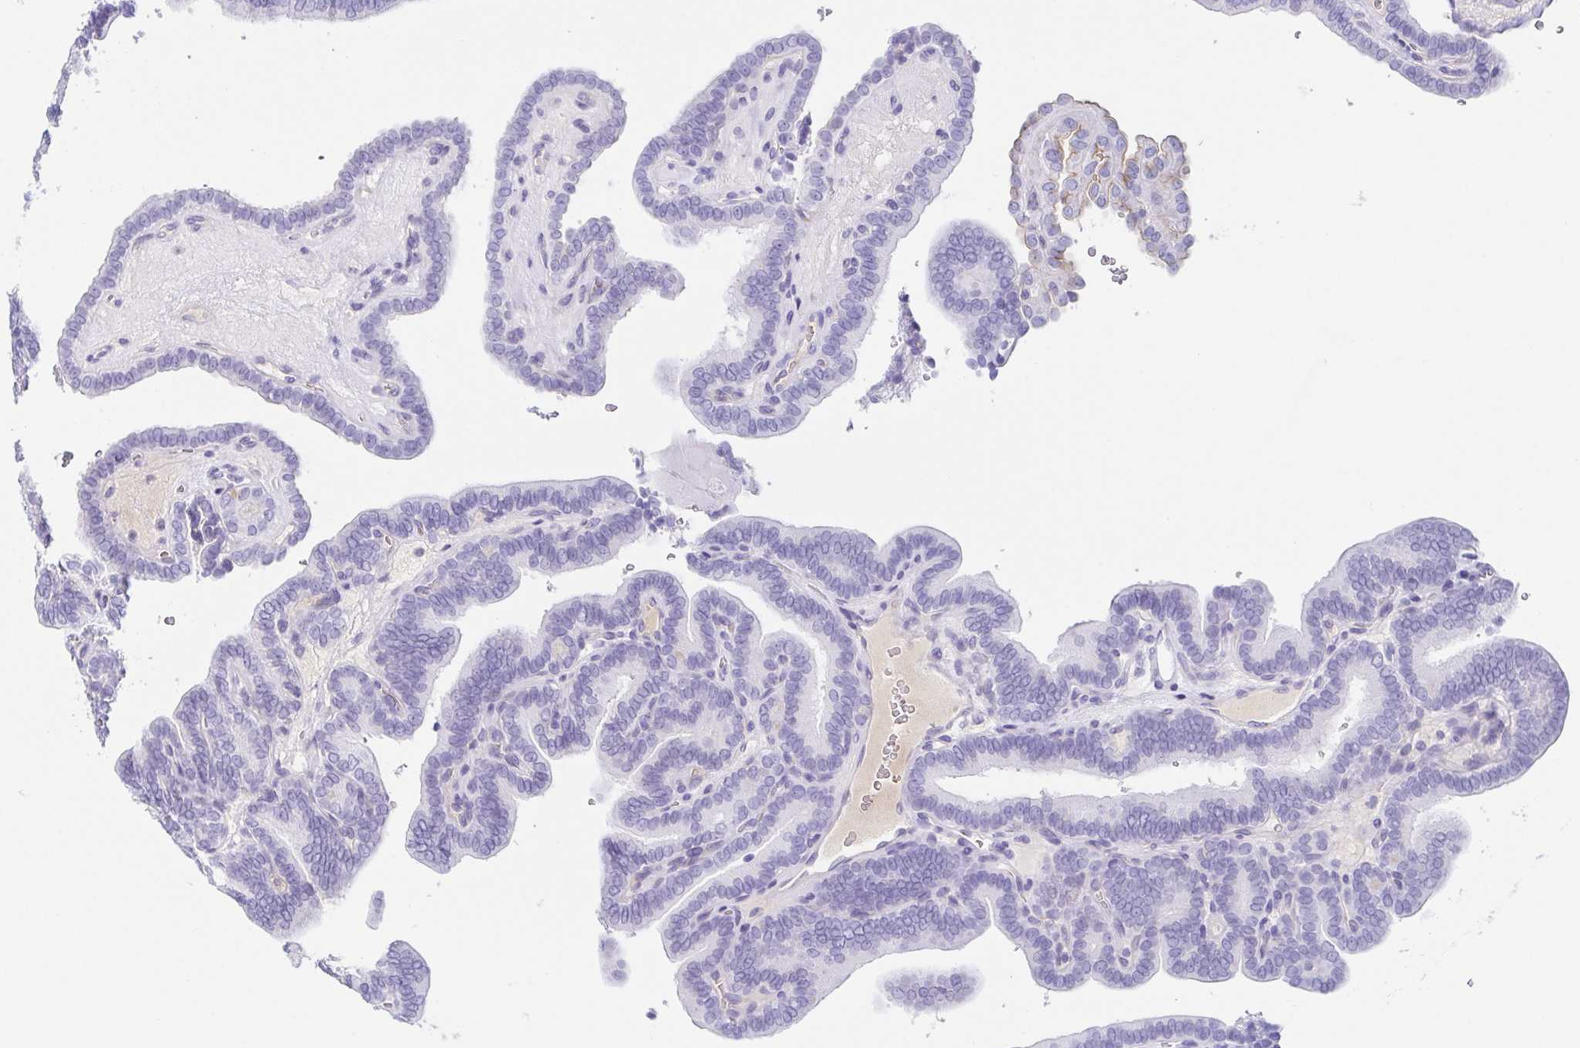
{"staining": {"intensity": "negative", "quantity": "none", "location": "none"}, "tissue": "thyroid cancer", "cell_type": "Tumor cells", "image_type": "cancer", "snomed": [{"axis": "morphology", "description": "Papillary adenocarcinoma, NOS"}, {"axis": "topography", "description": "Thyroid gland"}], "caption": "Immunohistochemistry of papillary adenocarcinoma (thyroid) reveals no expression in tumor cells.", "gene": "LDLRAD1", "patient": {"sex": "female", "age": 21}}